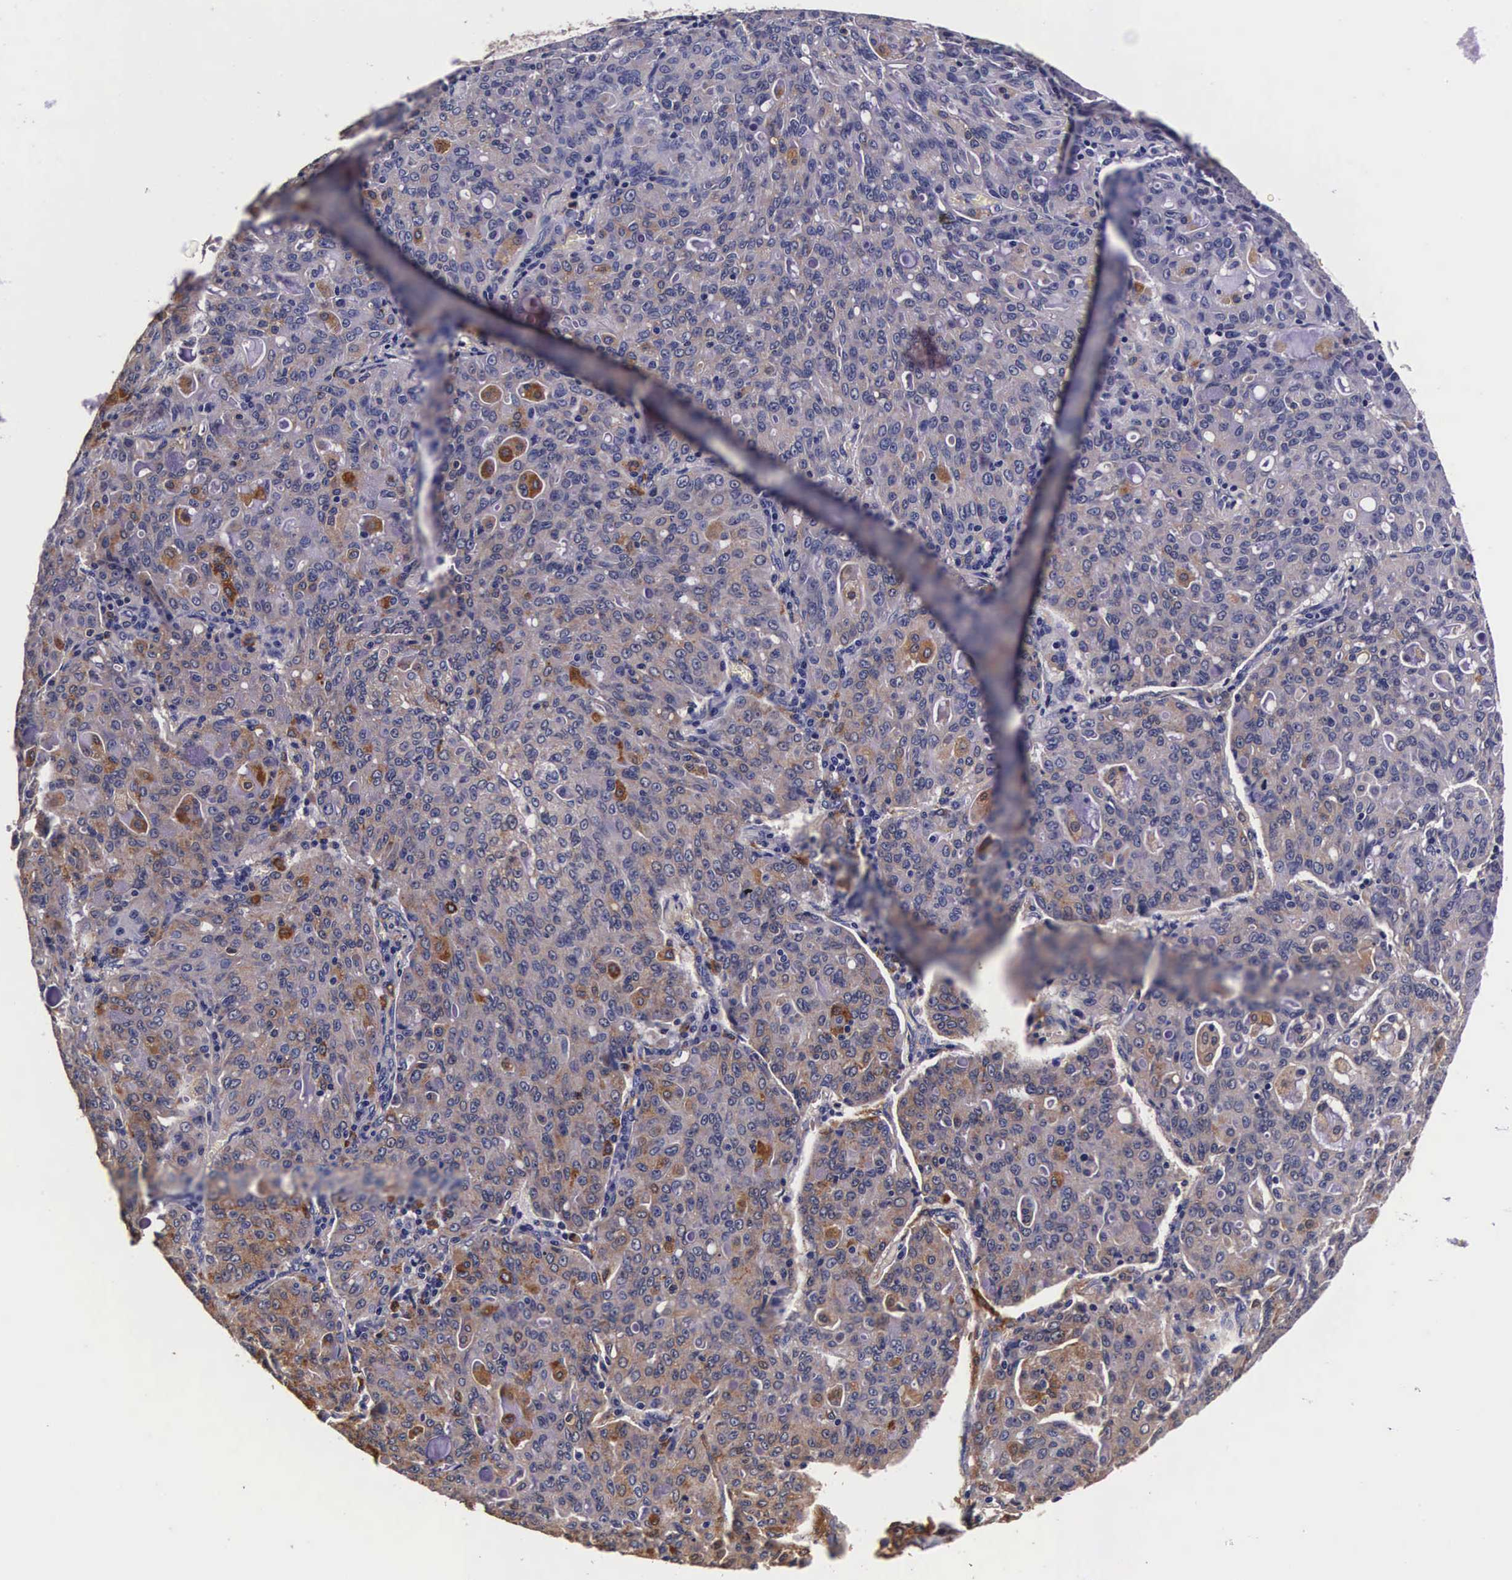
{"staining": {"intensity": "moderate", "quantity": "25%-75%", "location": "cytoplasmic/membranous"}, "tissue": "lung cancer", "cell_type": "Tumor cells", "image_type": "cancer", "snomed": [{"axis": "morphology", "description": "Adenocarcinoma, NOS"}, {"axis": "topography", "description": "Lung"}], "caption": "Moderate cytoplasmic/membranous staining is present in about 25%-75% of tumor cells in lung cancer. The staining was performed using DAB (3,3'-diaminobenzidine) to visualize the protein expression in brown, while the nuclei were stained in blue with hematoxylin (Magnification: 20x).", "gene": "CTSB", "patient": {"sex": "female", "age": 44}}